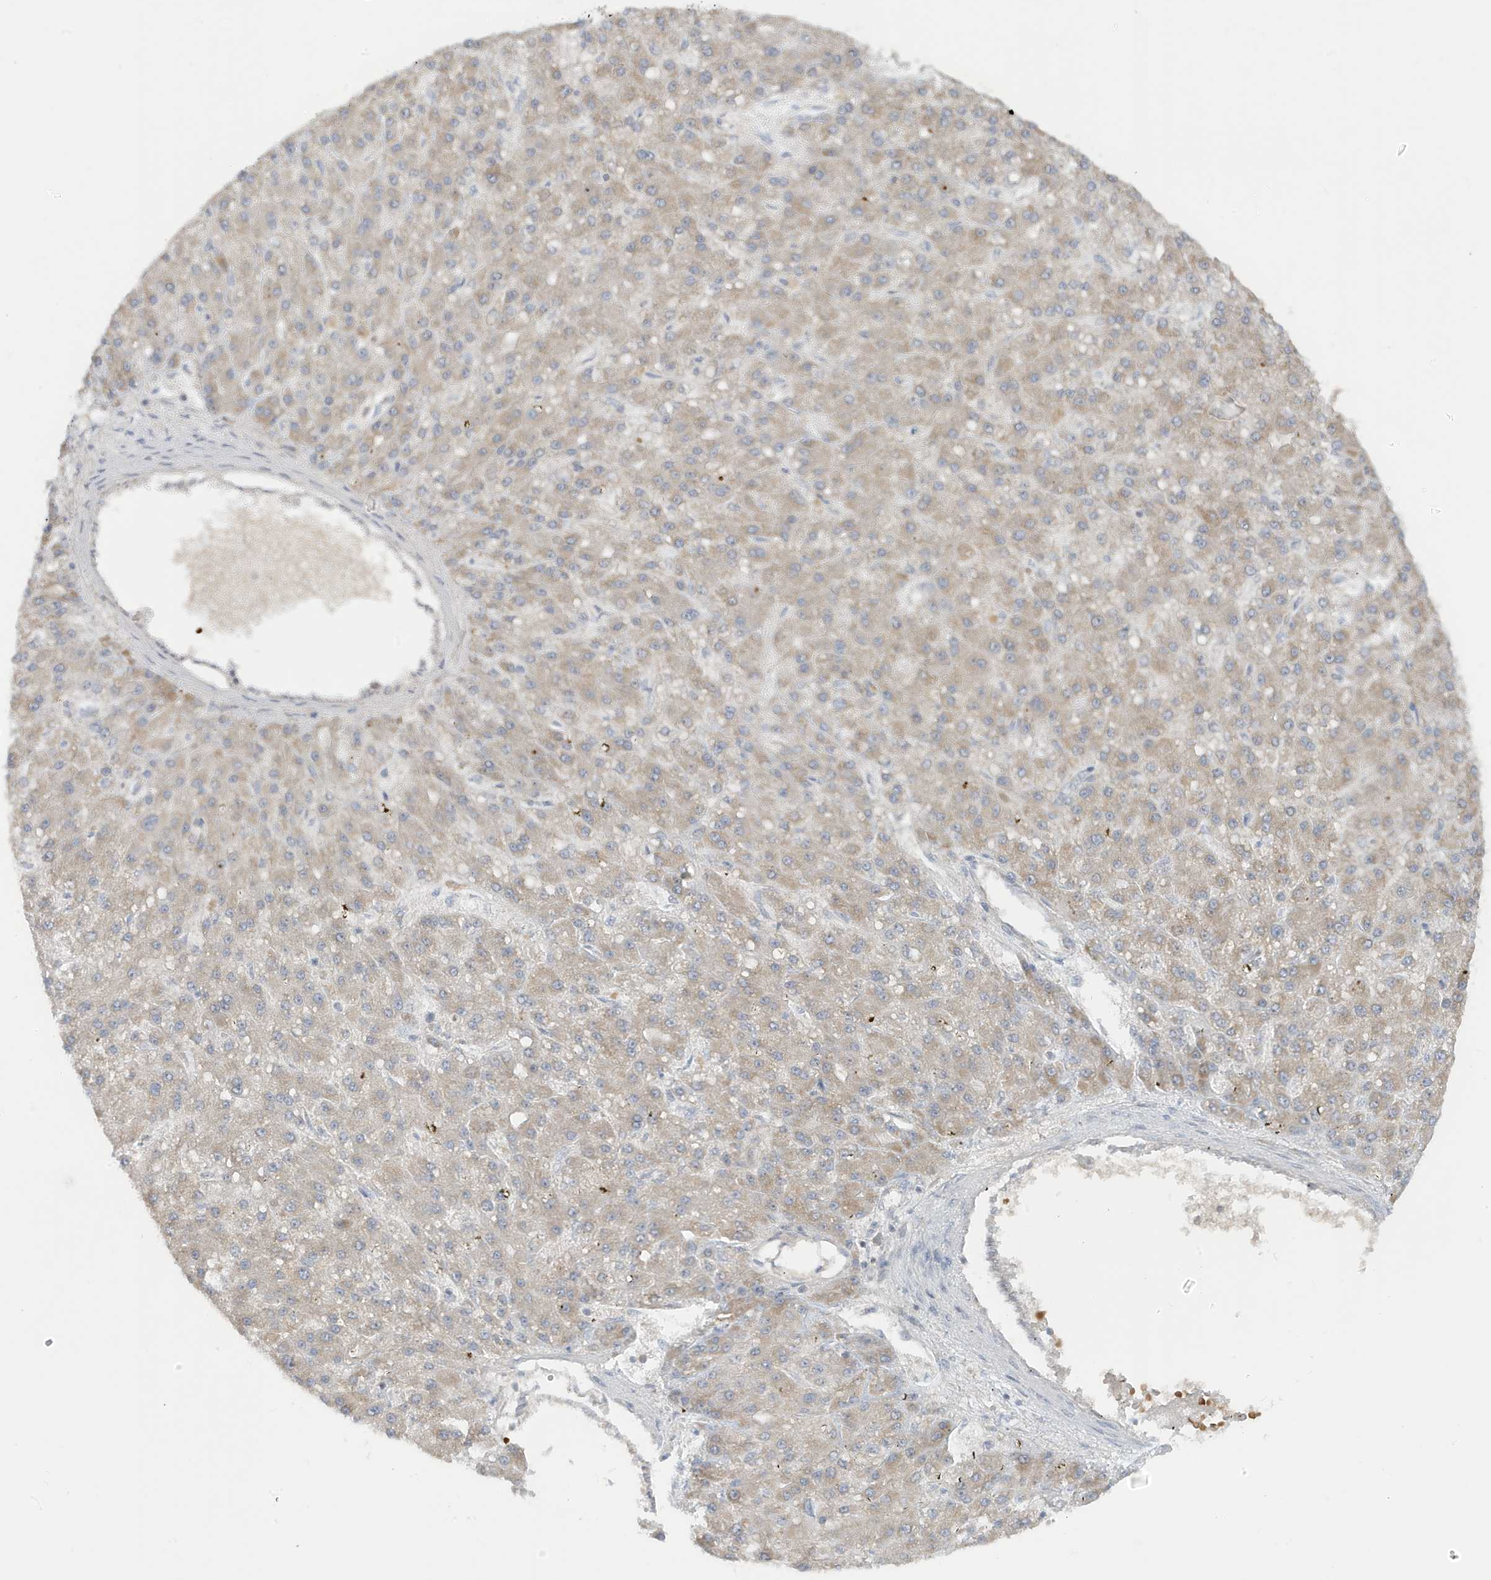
{"staining": {"intensity": "weak", "quantity": ">75%", "location": "cytoplasmic/membranous"}, "tissue": "liver cancer", "cell_type": "Tumor cells", "image_type": "cancer", "snomed": [{"axis": "morphology", "description": "Carcinoma, Hepatocellular, NOS"}, {"axis": "topography", "description": "Liver"}], "caption": "Immunohistochemistry (DAB (3,3'-diaminobenzidine)) staining of hepatocellular carcinoma (liver) exhibits weak cytoplasmic/membranous protein staining in approximately >75% of tumor cells.", "gene": "NPPC", "patient": {"sex": "male", "age": 67}}